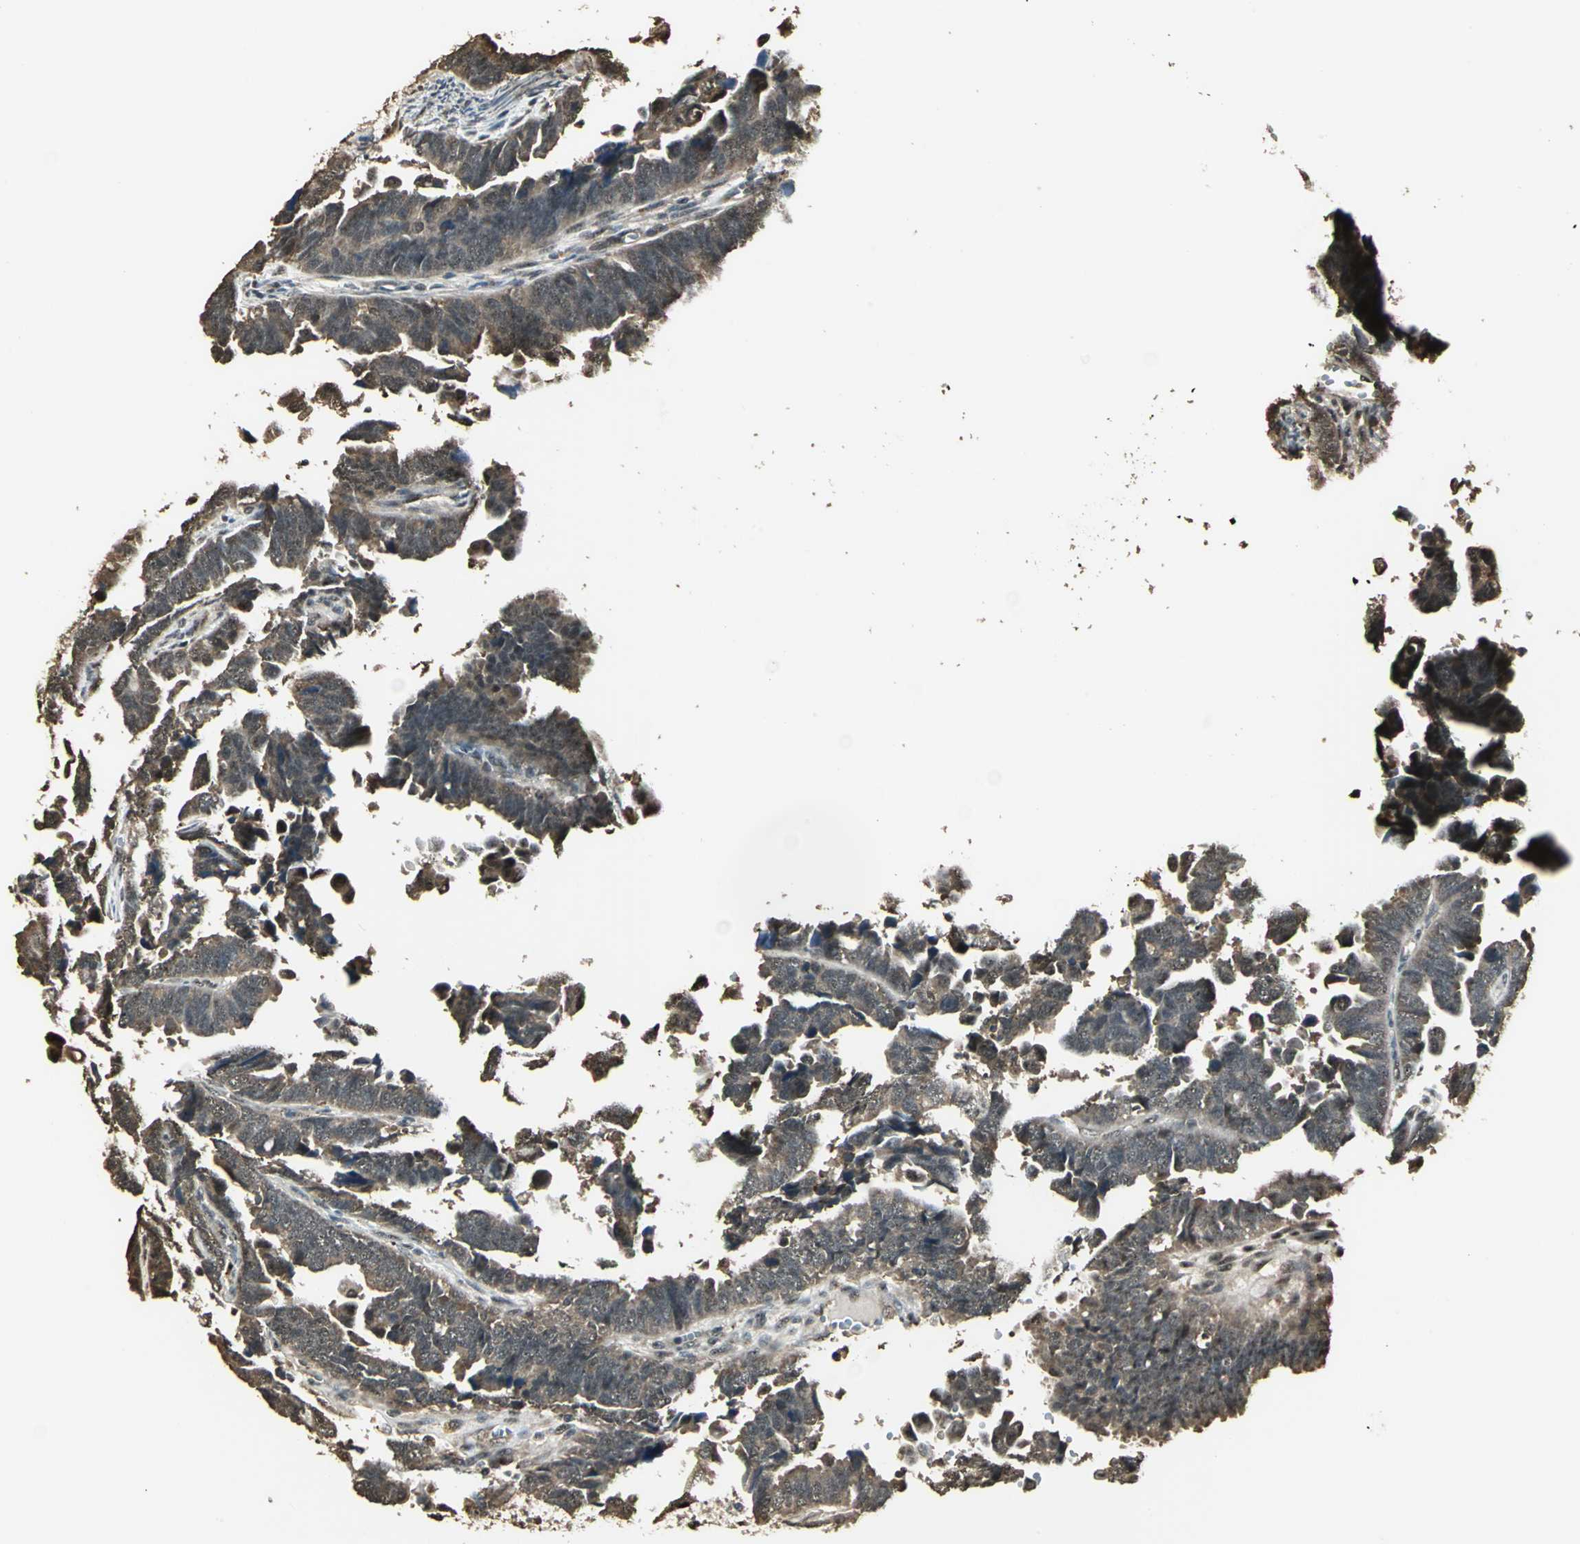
{"staining": {"intensity": "strong", "quantity": ">75%", "location": "cytoplasmic/membranous"}, "tissue": "endometrial cancer", "cell_type": "Tumor cells", "image_type": "cancer", "snomed": [{"axis": "morphology", "description": "Adenocarcinoma, NOS"}, {"axis": "topography", "description": "Endometrium"}], "caption": "Brown immunohistochemical staining in human endometrial cancer (adenocarcinoma) reveals strong cytoplasmic/membranous staining in approximately >75% of tumor cells.", "gene": "UCHL5", "patient": {"sex": "female", "age": 75}}